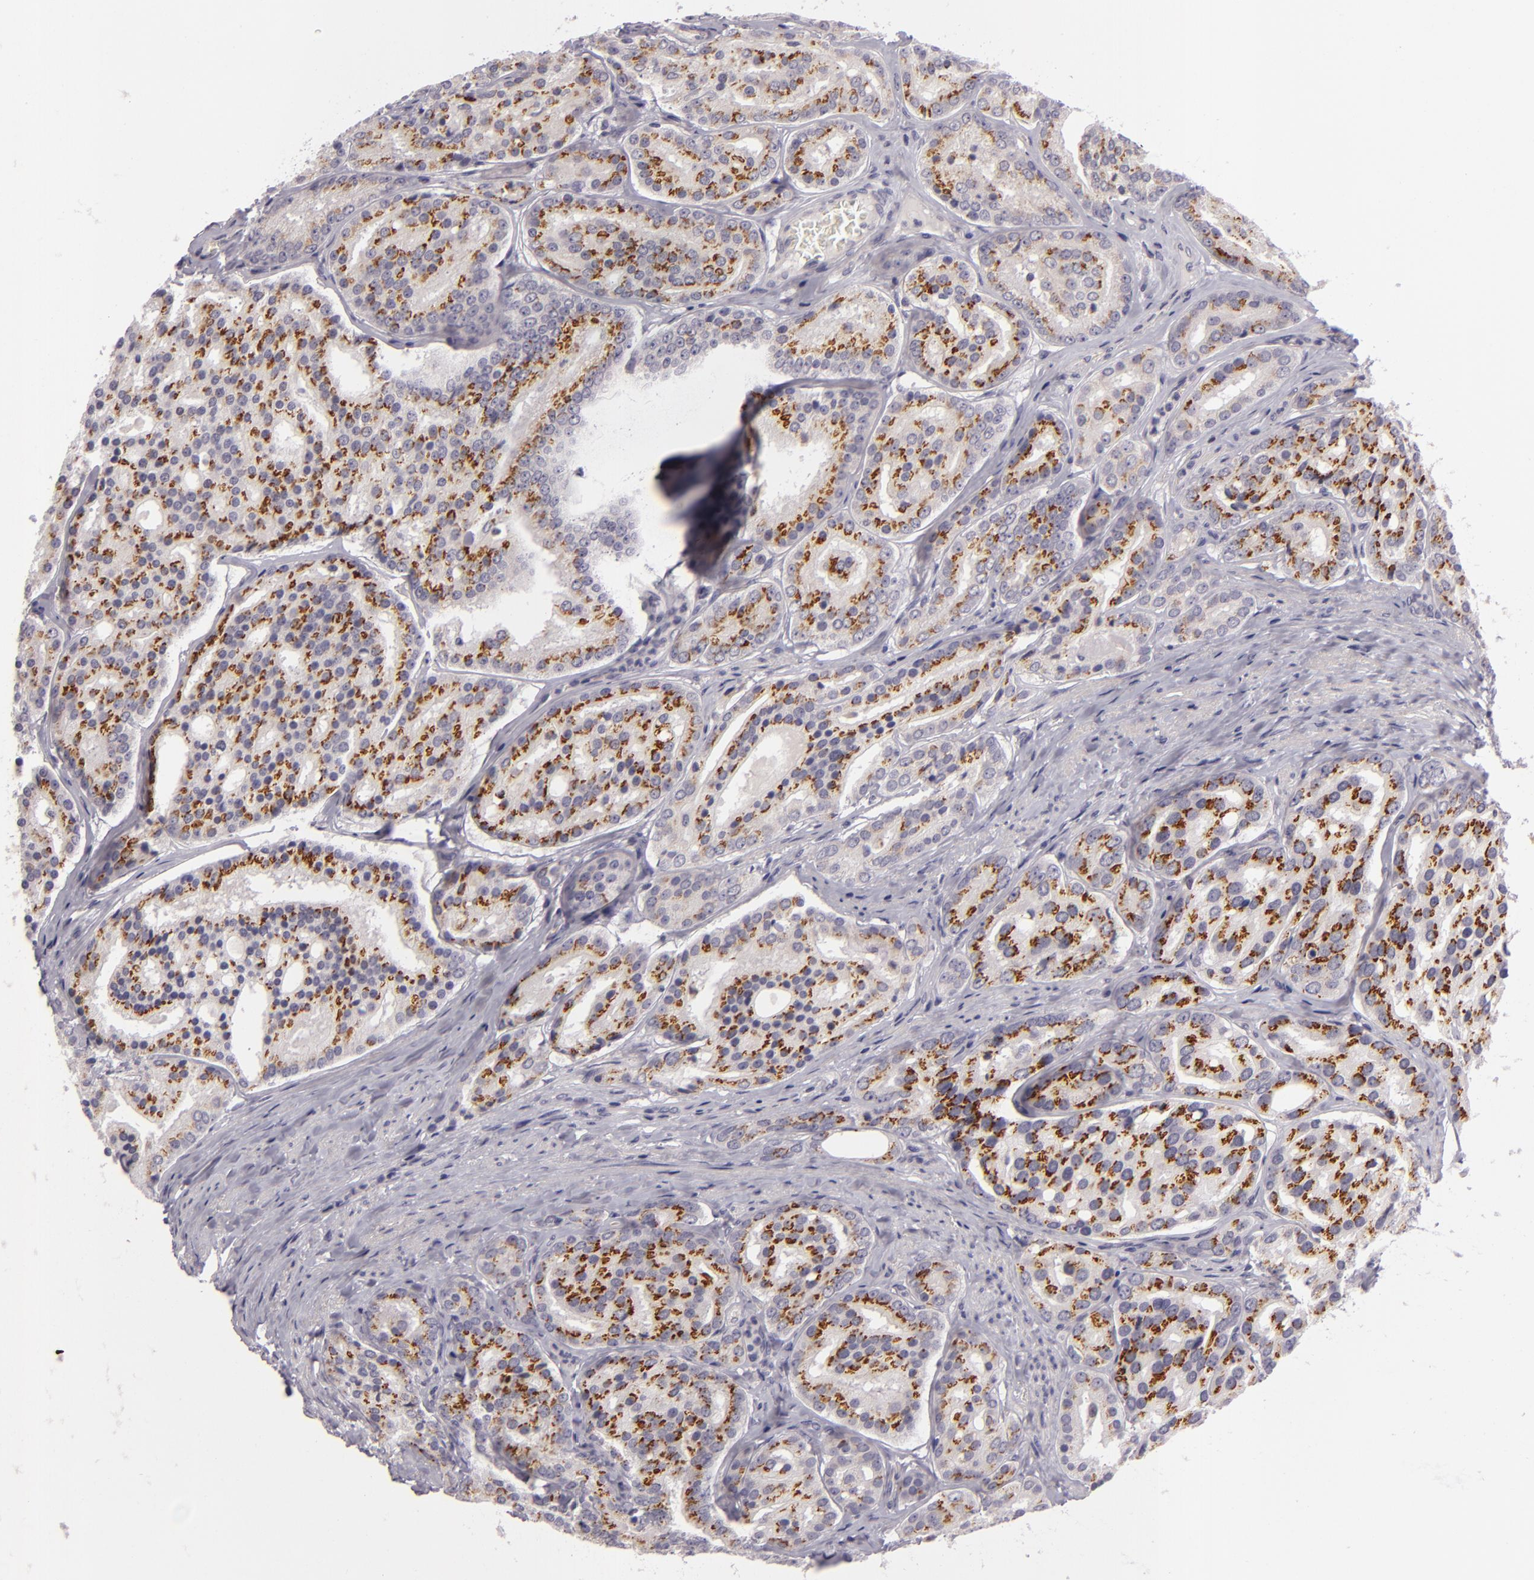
{"staining": {"intensity": "moderate", "quantity": ">75%", "location": "cytoplasmic/membranous"}, "tissue": "prostate cancer", "cell_type": "Tumor cells", "image_type": "cancer", "snomed": [{"axis": "morphology", "description": "Adenocarcinoma, High grade"}, {"axis": "topography", "description": "Prostate"}], "caption": "Immunohistochemistry (IHC) micrograph of neoplastic tissue: human prostate high-grade adenocarcinoma stained using immunohistochemistry displays medium levels of moderate protein expression localized specifically in the cytoplasmic/membranous of tumor cells, appearing as a cytoplasmic/membranous brown color.", "gene": "EGFL6", "patient": {"sex": "male", "age": 64}}